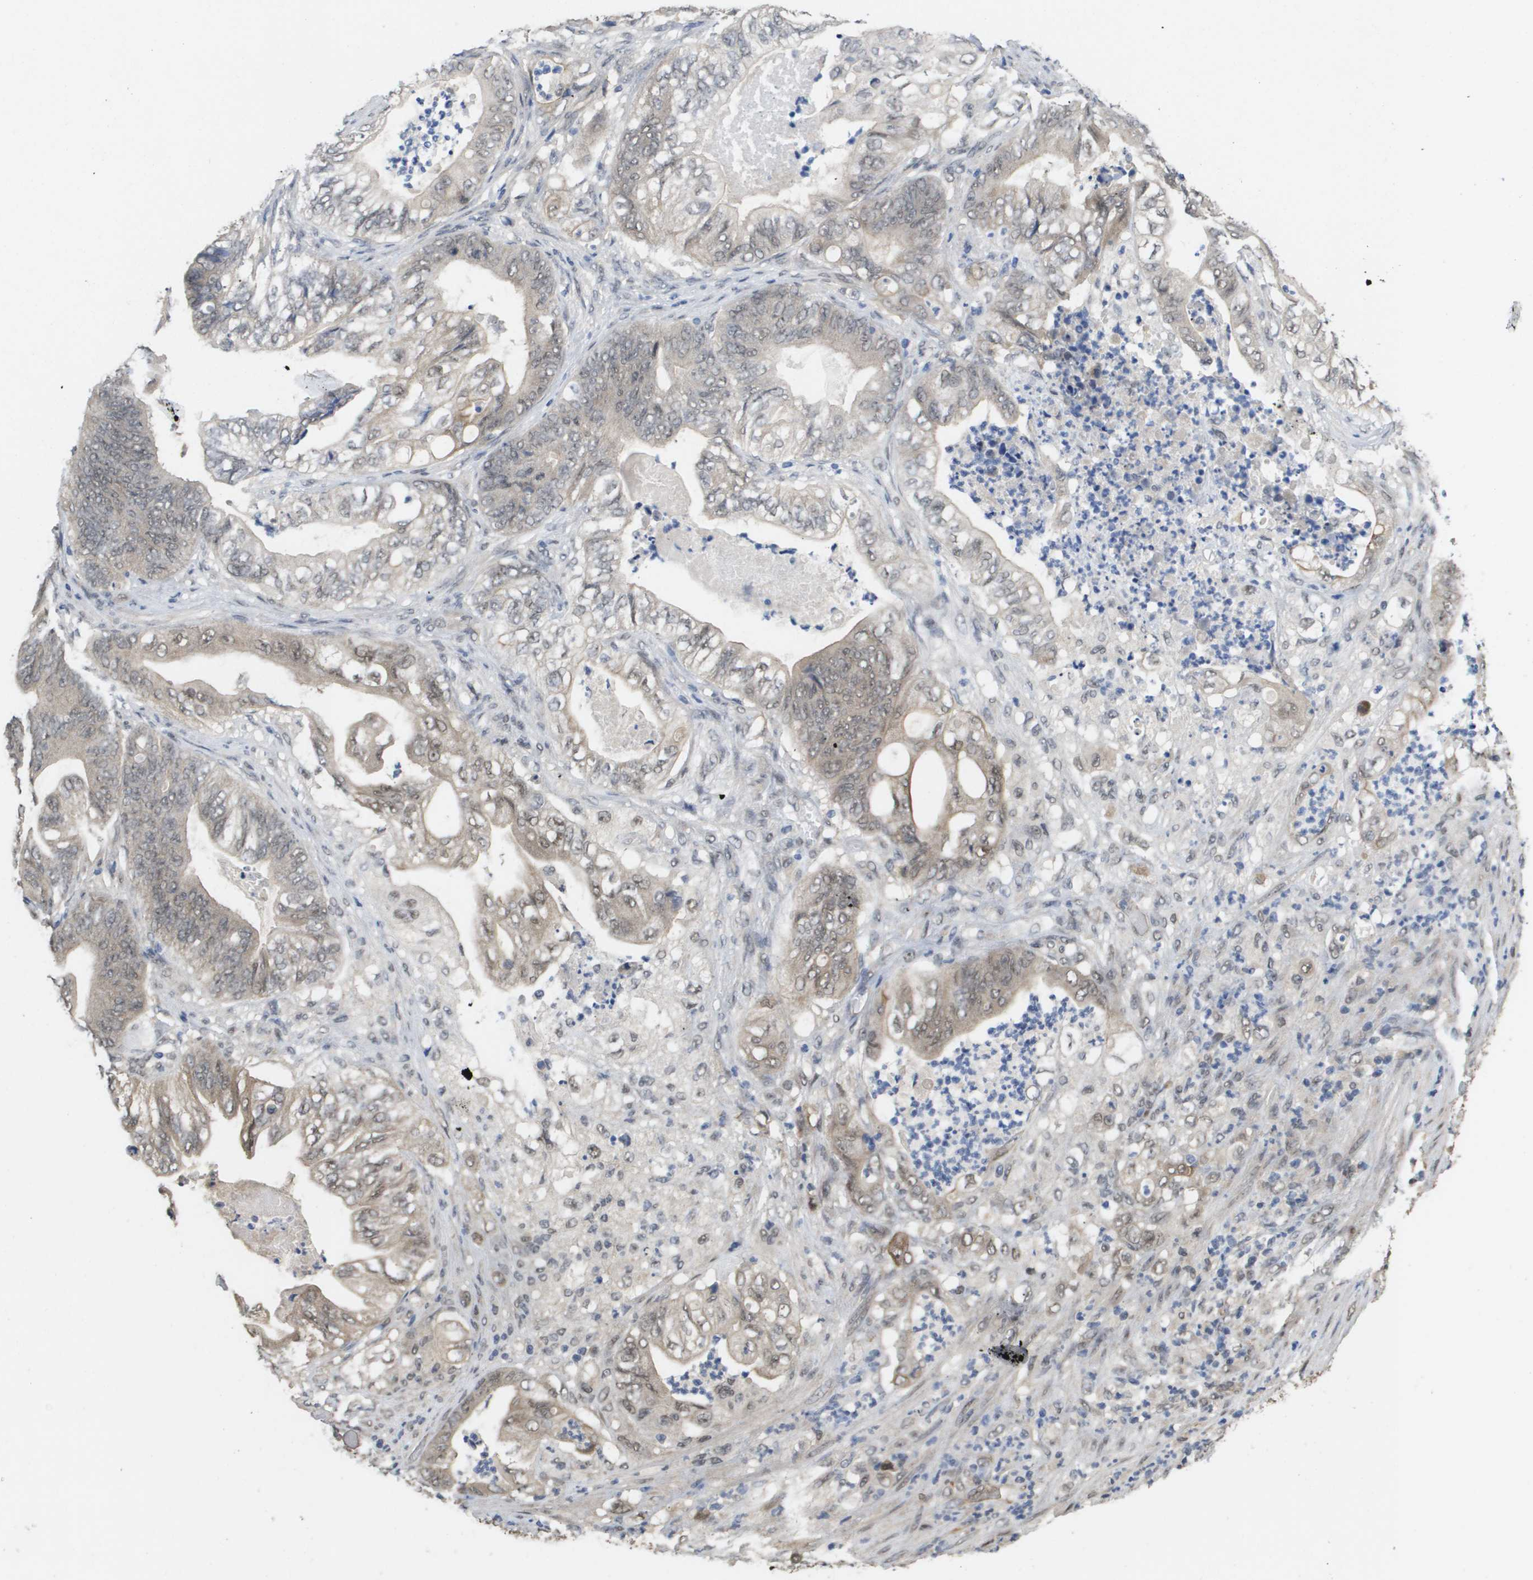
{"staining": {"intensity": "weak", "quantity": "<25%", "location": "nuclear"}, "tissue": "stomach cancer", "cell_type": "Tumor cells", "image_type": "cancer", "snomed": [{"axis": "morphology", "description": "Adenocarcinoma, NOS"}, {"axis": "topography", "description": "Stomach"}], "caption": "DAB (3,3'-diaminobenzidine) immunohistochemical staining of stomach cancer displays no significant expression in tumor cells.", "gene": "AMBRA1", "patient": {"sex": "female", "age": 73}}